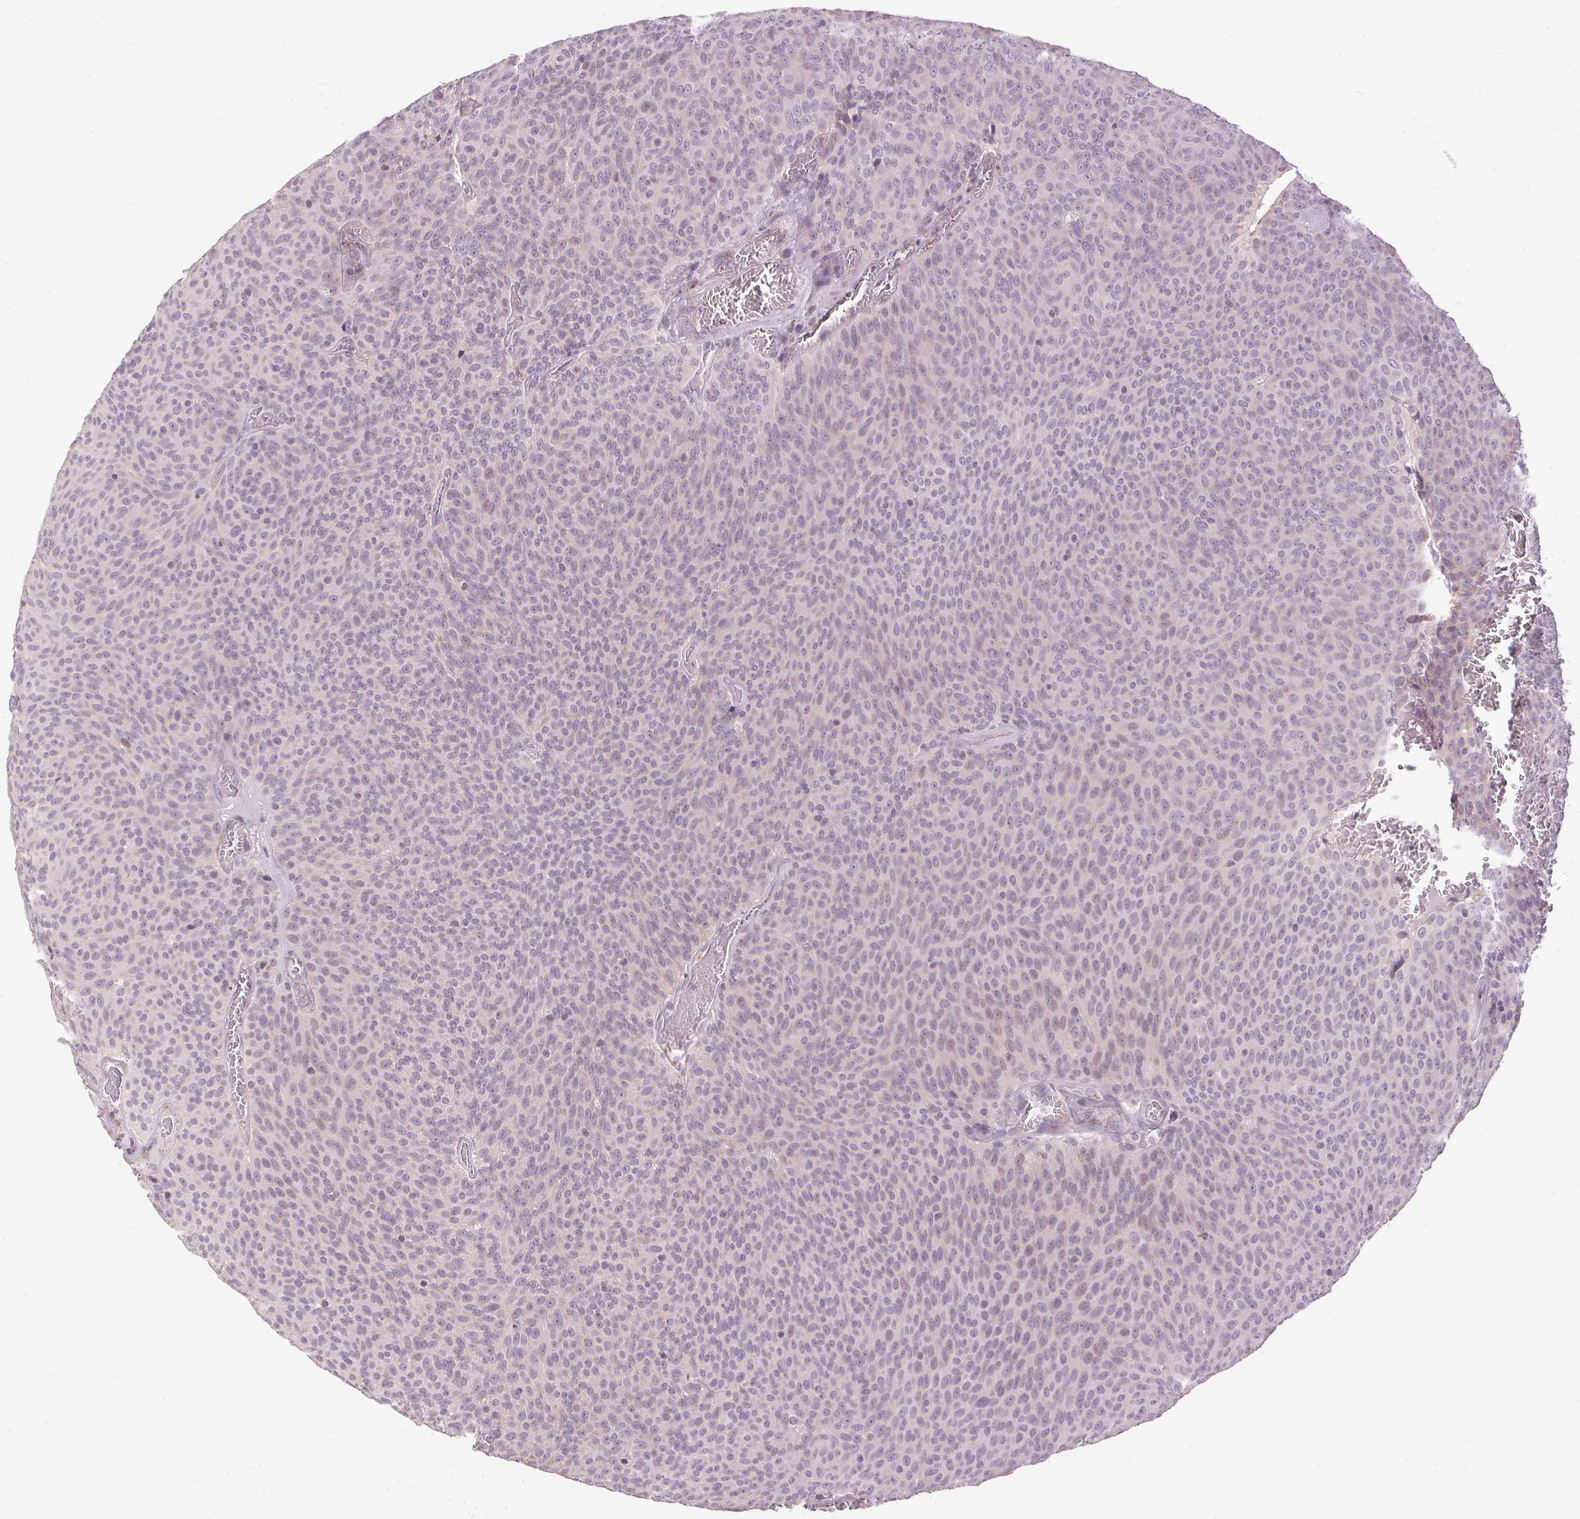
{"staining": {"intensity": "negative", "quantity": "none", "location": "none"}, "tissue": "urothelial cancer", "cell_type": "Tumor cells", "image_type": "cancer", "snomed": [{"axis": "morphology", "description": "Urothelial carcinoma, Low grade"}, {"axis": "topography", "description": "Urinary bladder"}], "caption": "Tumor cells show no significant positivity in urothelial cancer.", "gene": "GOLPH3", "patient": {"sex": "male", "age": 77}}